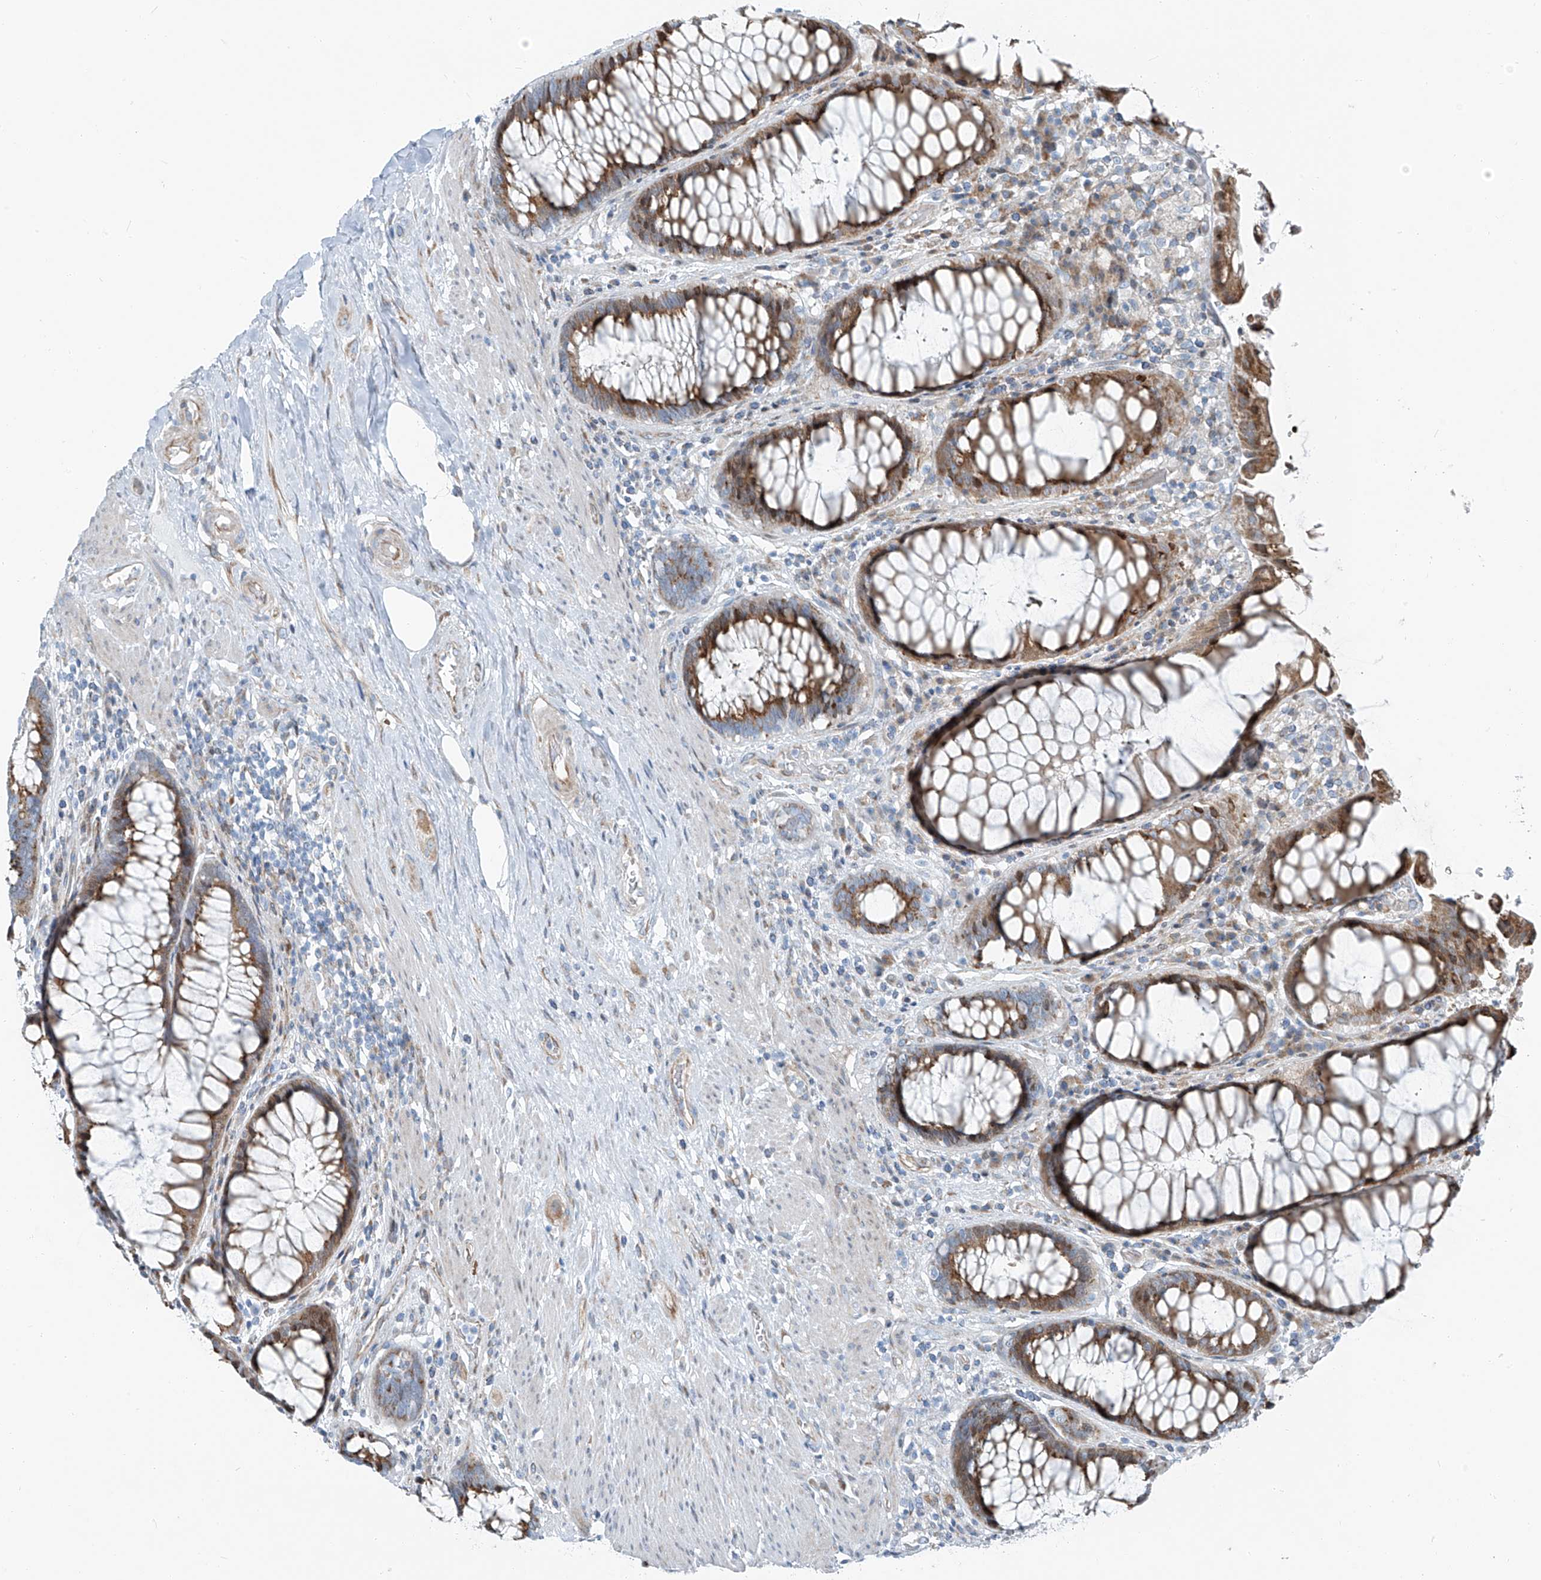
{"staining": {"intensity": "moderate", "quantity": ">75%", "location": "cytoplasmic/membranous"}, "tissue": "rectum", "cell_type": "Glandular cells", "image_type": "normal", "snomed": [{"axis": "morphology", "description": "Normal tissue, NOS"}, {"axis": "topography", "description": "Rectum"}], "caption": "Approximately >75% of glandular cells in normal rectum reveal moderate cytoplasmic/membranous protein staining as visualized by brown immunohistochemical staining.", "gene": "HIC2", "patient": {"sex": "male", "age": 64}}